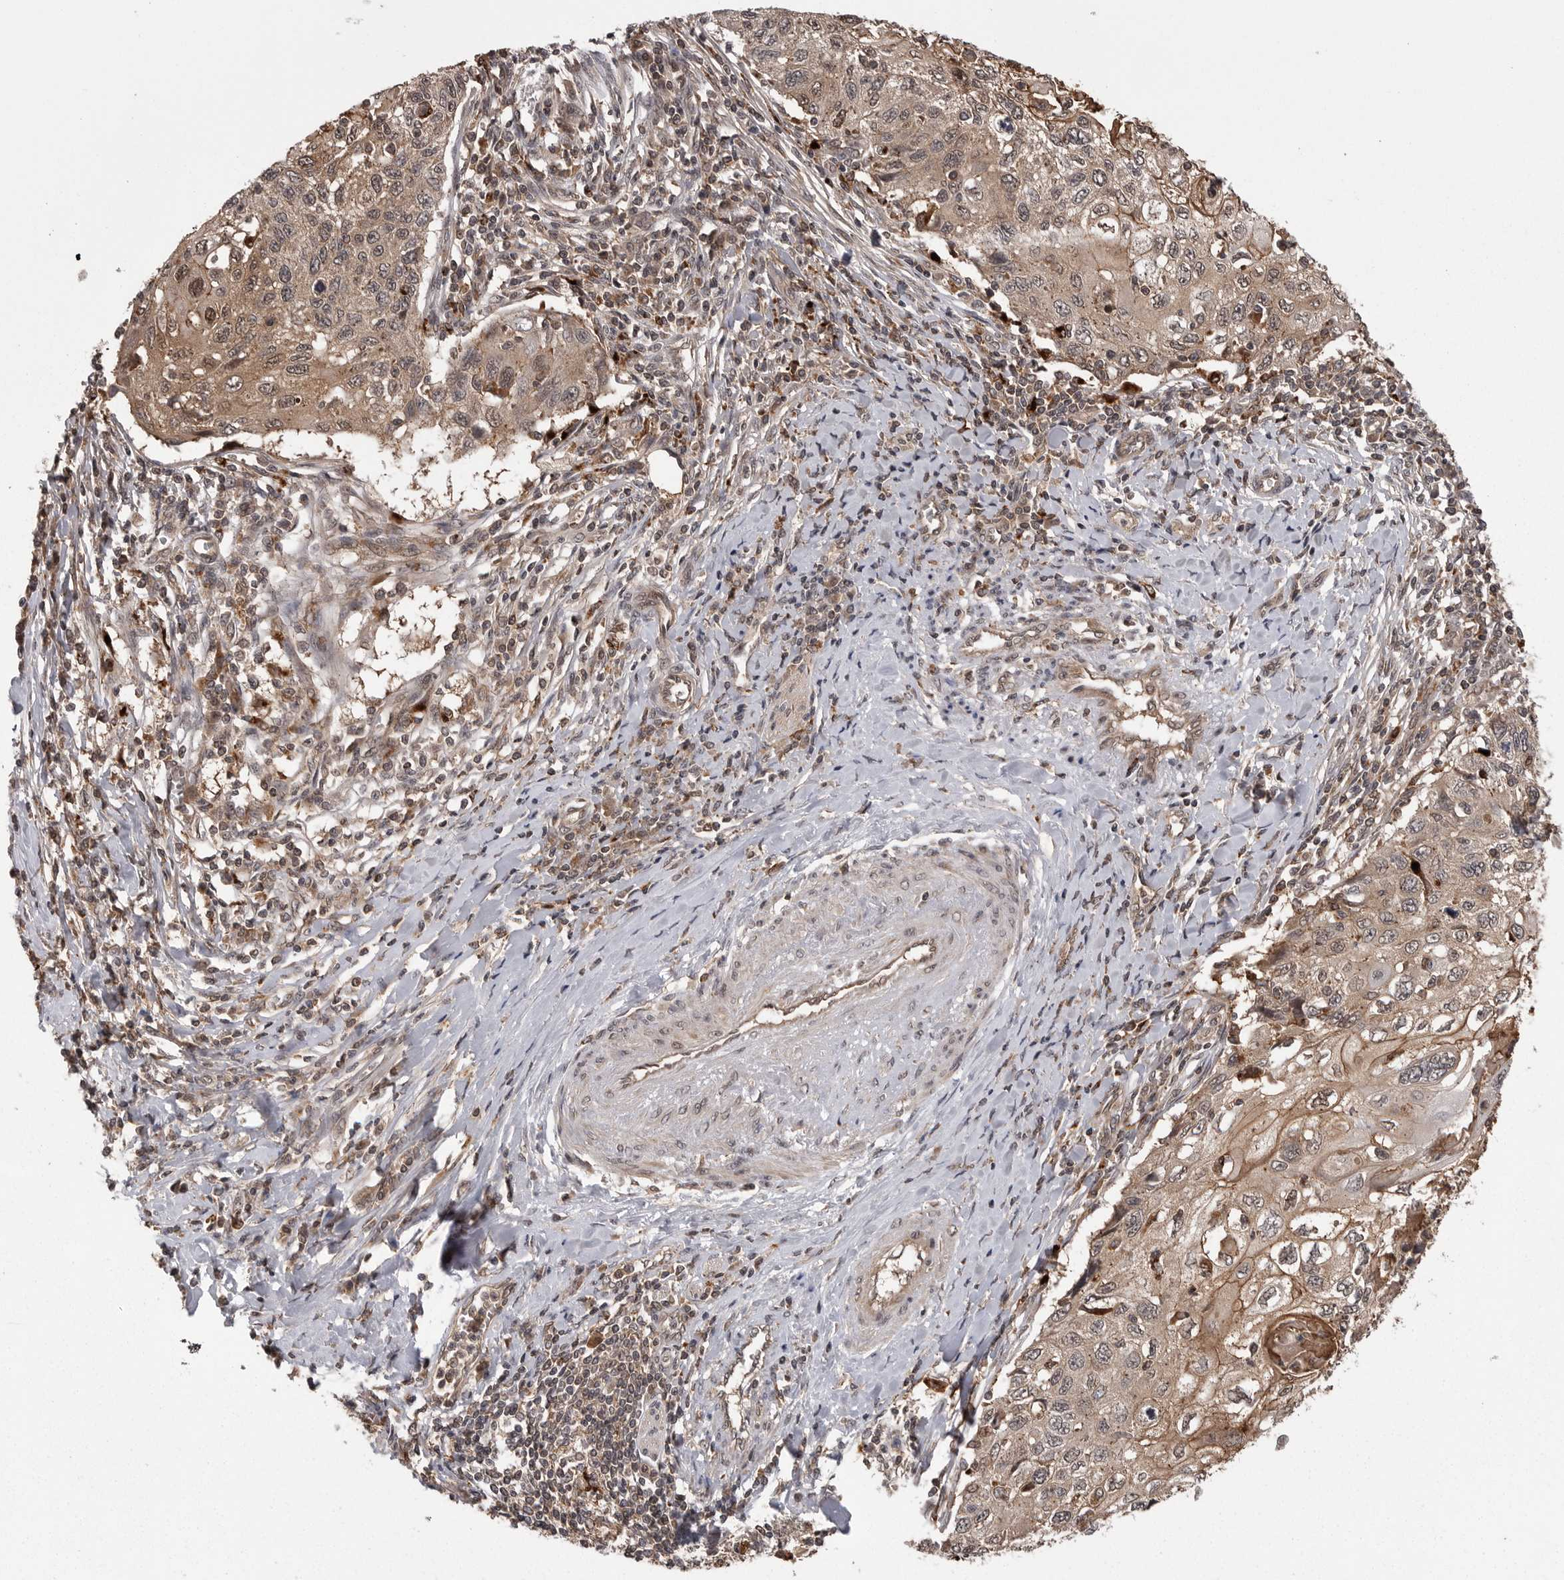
{"staining": {"intensity": "weak", "quantity": ">75%", "location": "cytoplasmic/membranous,nuclear"}, "tissue": "cervical cancer", "cell_type": "Tumor cells", "image_type": "cancer", "snomed": [{"axis": "morphology", "description": "Squamous cell carcinoma, NOS"}, {"axis": "topography", "description": "Cervix"}], "caption": "A histopathology image showing weak cytoplasmic/membranous and nuclear positivity in about >75% of tumor cells in squamous cell carcinoma (cervical), as visualized by brown immunohistochemical staining.", "gene": "AOAH", "patient": {"sex": "female", "age": 70}}